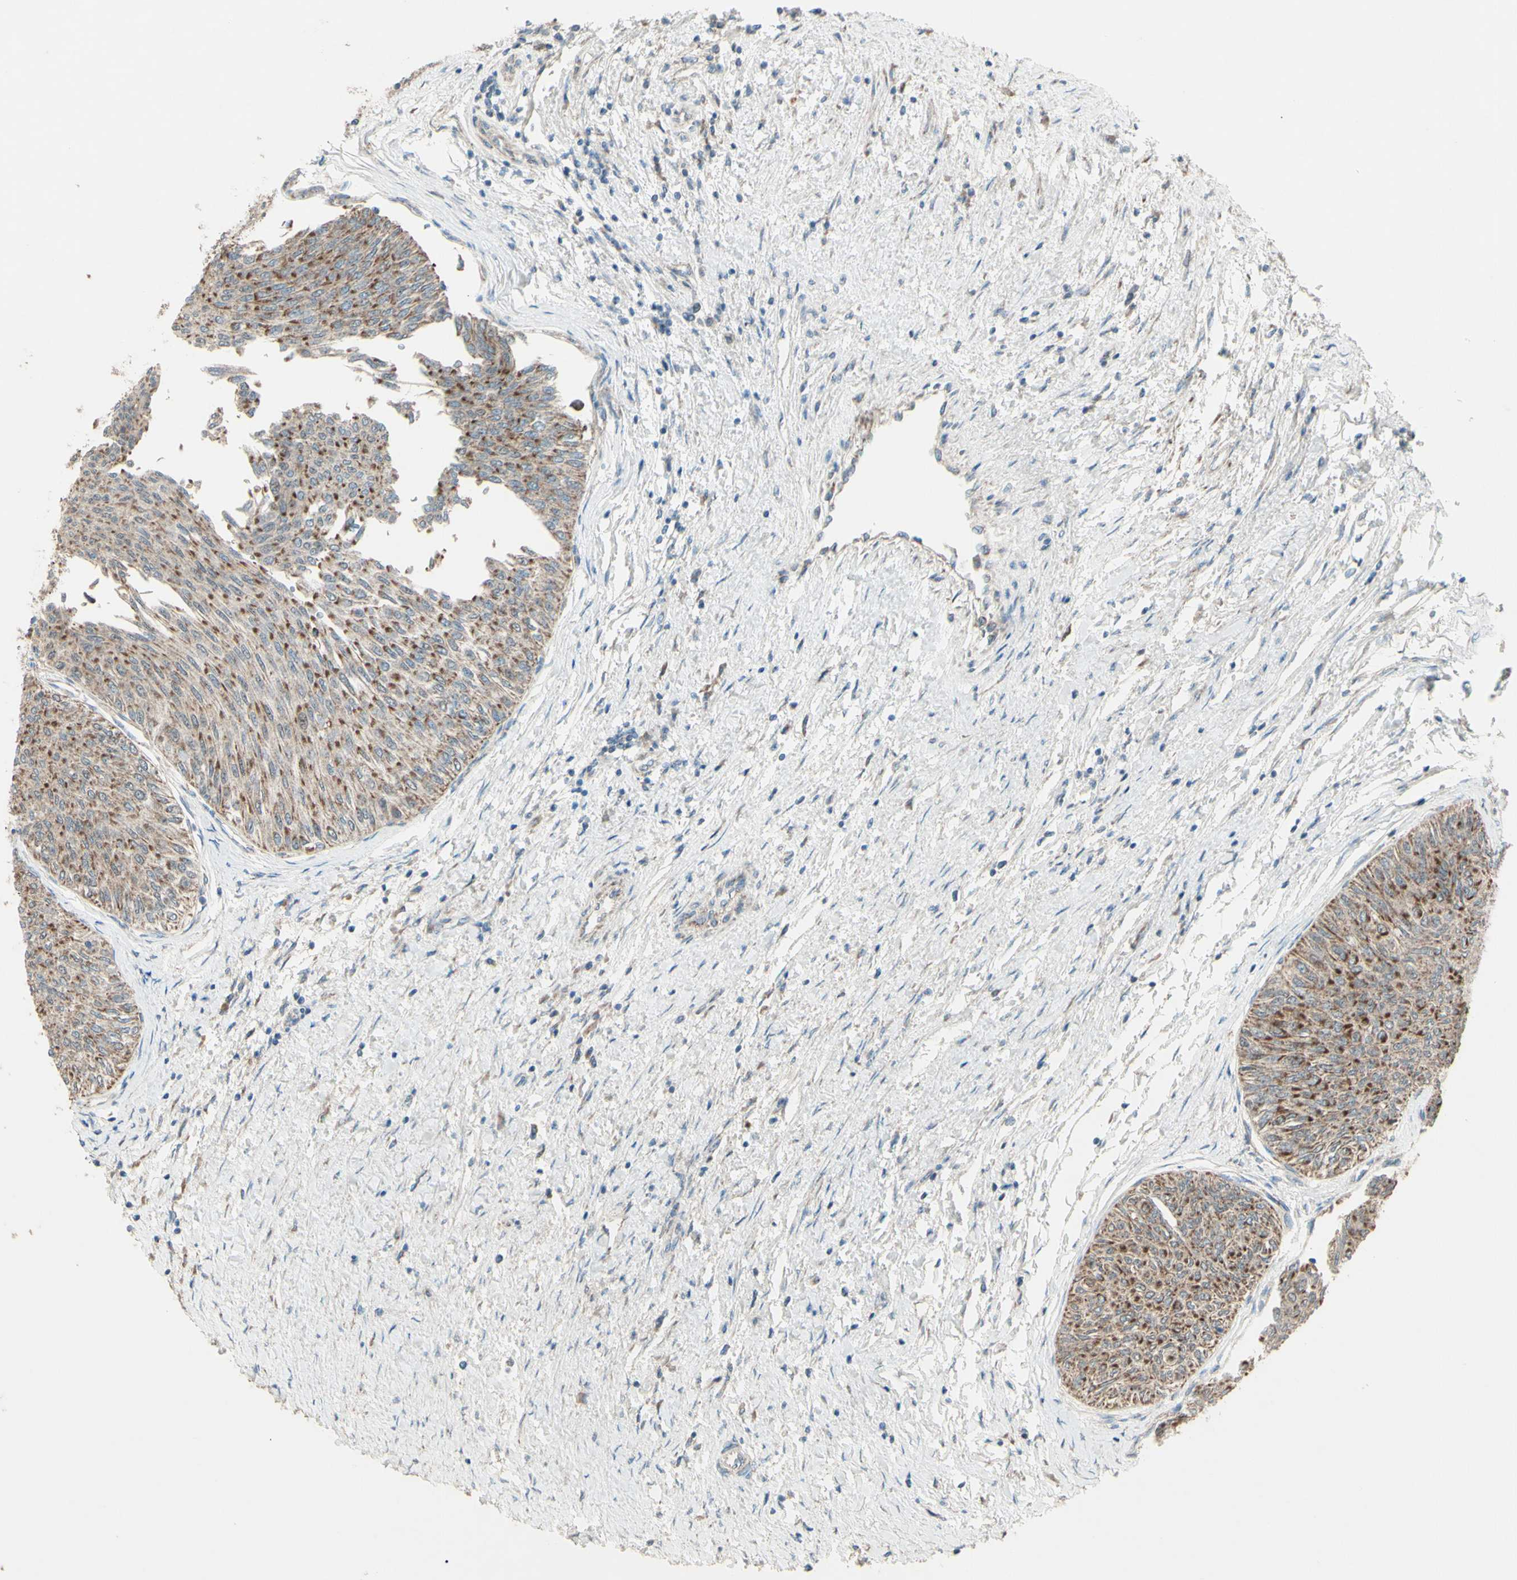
{"staining": {"intensity": "strong", "quantity": ">75%", "location": "cytoplasmic/membranous"}, "tissue": "urothelial cancer", "cell_type": "Tumor cells", "image_type": "cancer", "snomed": [{"axis": "morphology", "description": "Urothelial carcinoma, Low grade"}, {"axis": "topography", "description": "Urinary bladder"}], "caption": "Strong cytoplasmic/membranous staining for a protein is seen in approximately >75% of tumor cells of urothelial carcinoma (low-grade) using immunohistochemistry.", "gene": "RHOT1", "patient": {"sex": "male", "age": 78}}